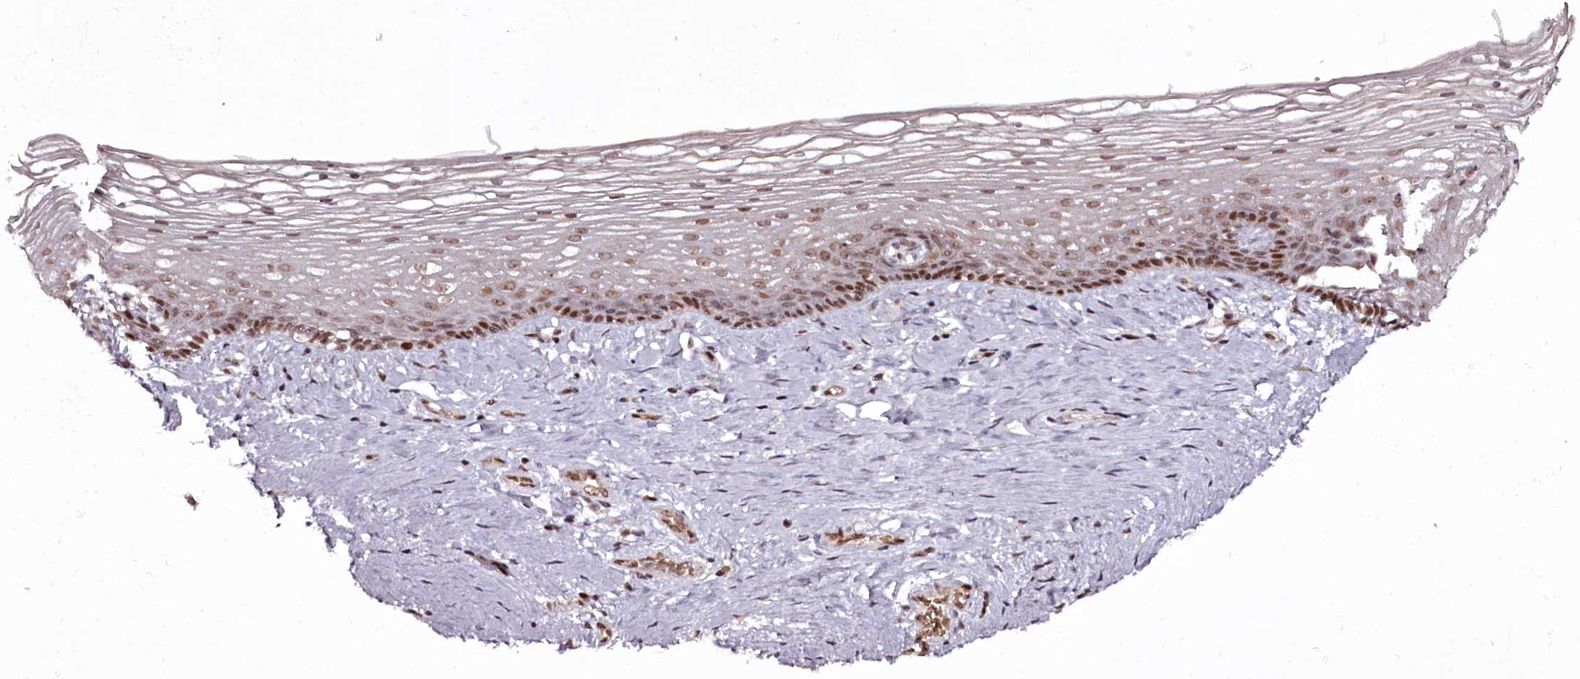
{"staining": {"intensity": "moderate", "quantity": ">75%", "location": "nuclear"}, "tissue": "vagina", "cell_type": "Squamous epithelial cells", "image_type": "normal", "snomed": [{"axis": "morphology", "description": "Normal tissue, NOS"}, {"axis": "topography", "description": "Vagina"}], "caption": "The photomicrograph displays staining of unremarkable vagina, revealing moderate nuclear protein expression (brown color) within squamous epithelial cells. Using DAB (3,3'-diaminobenzidine) (brown) and hematoxylin (blue) stains, captured at high magnification using brightfield microscopy.", "gene": "THYN1", "patient": {"sex": "female", "age": 46}}